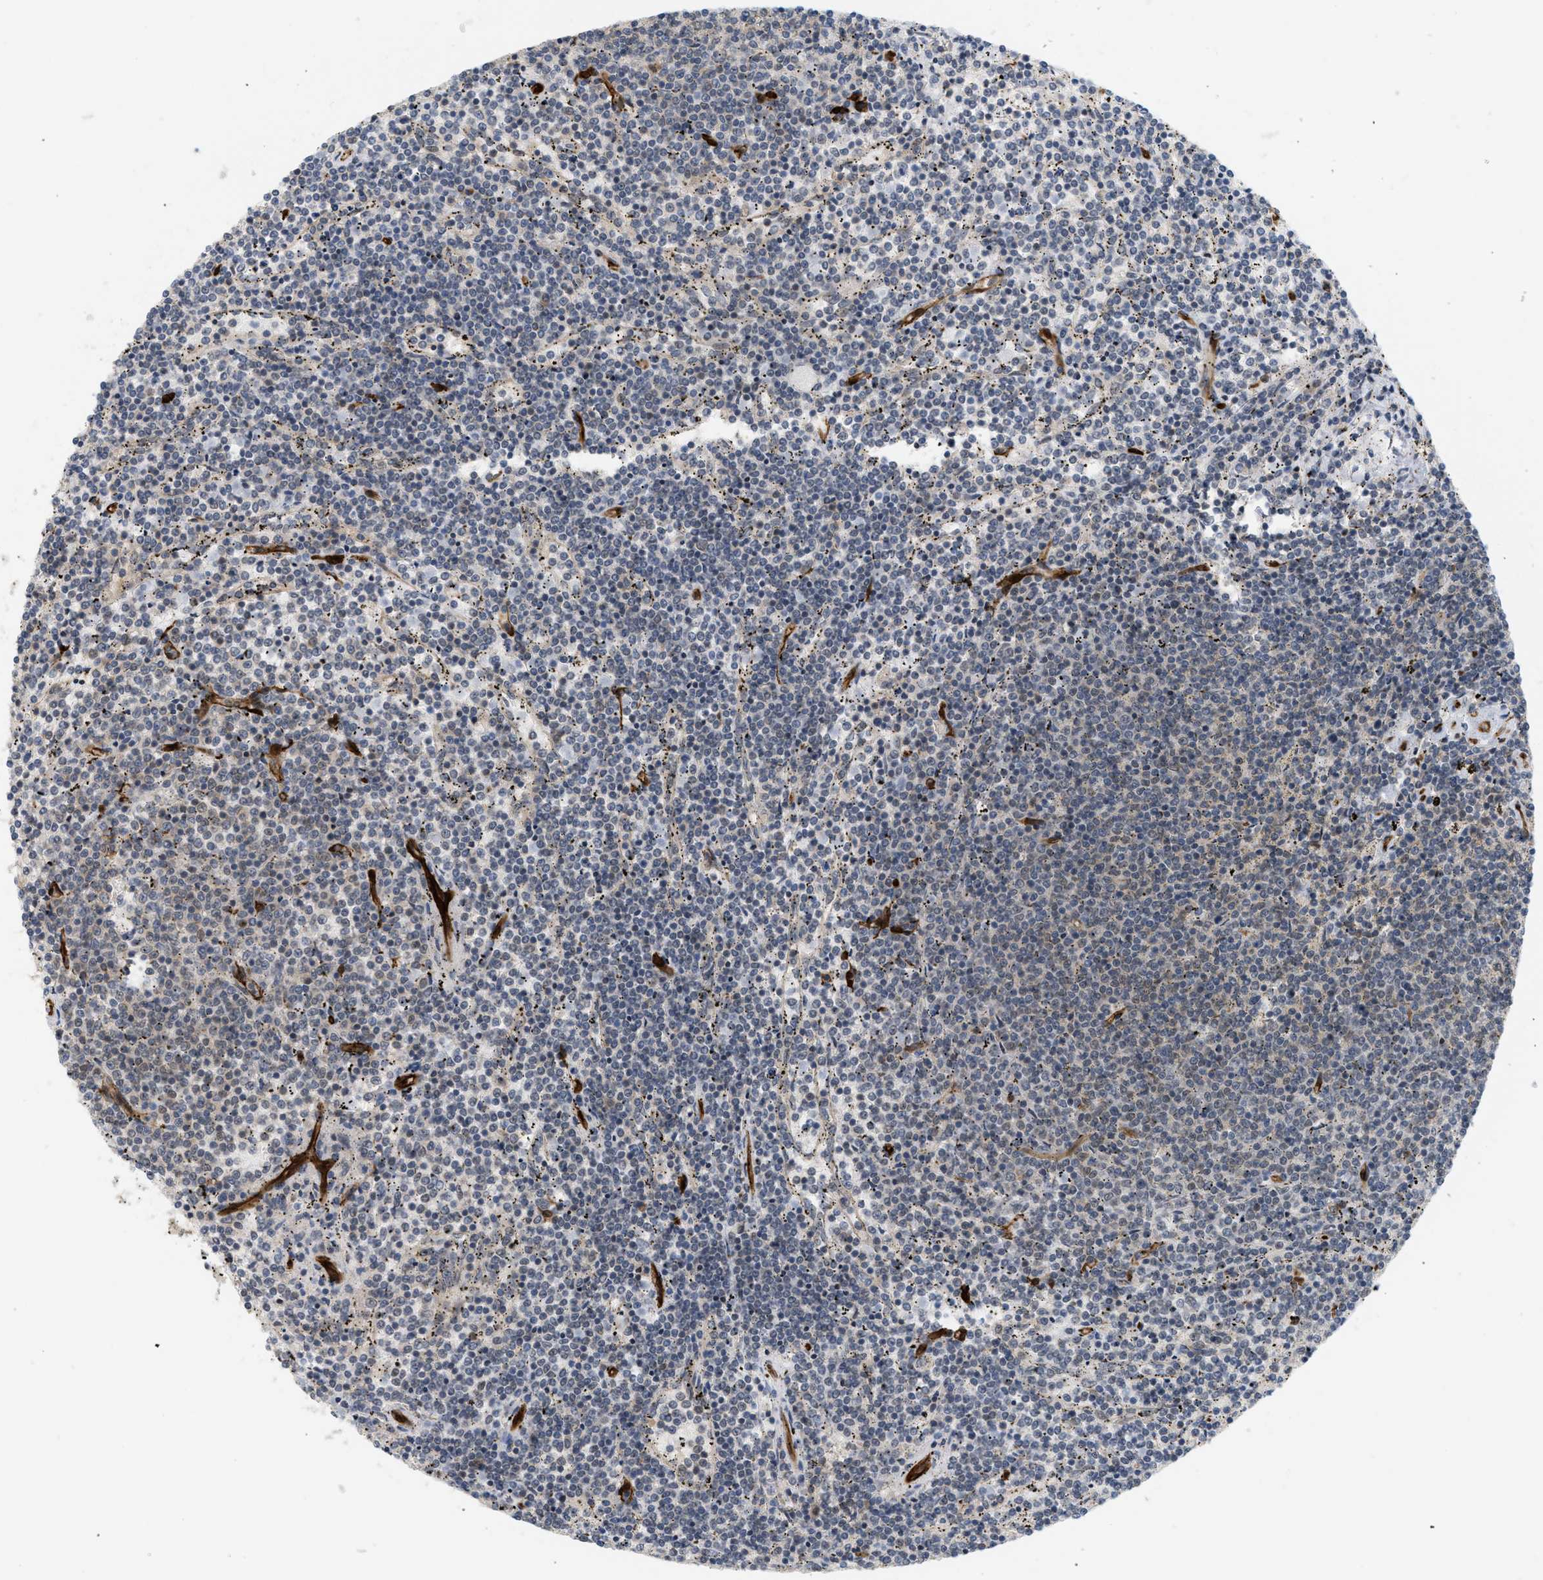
{"staining": {"intensity": "weak", "quantity": "<25%", "location": "cytoplasmic/membranous"}, "tissue": "lymphoma", "cell_type": "Tumor cells", "image_type": "cancer", "snomed": [{"axis": "morphology", "description": "Malignant lymphoma, non-Hodgkin's type, Low grade"}, {"axis": "topography", "description": "Spleen"}], "caption": "Image shows no protein staining in tumor cells of lymphoma tissue. Nuclei are stained in blue.", "gene": "PALMD", "patient": {"sex": "female", "age": 50}}